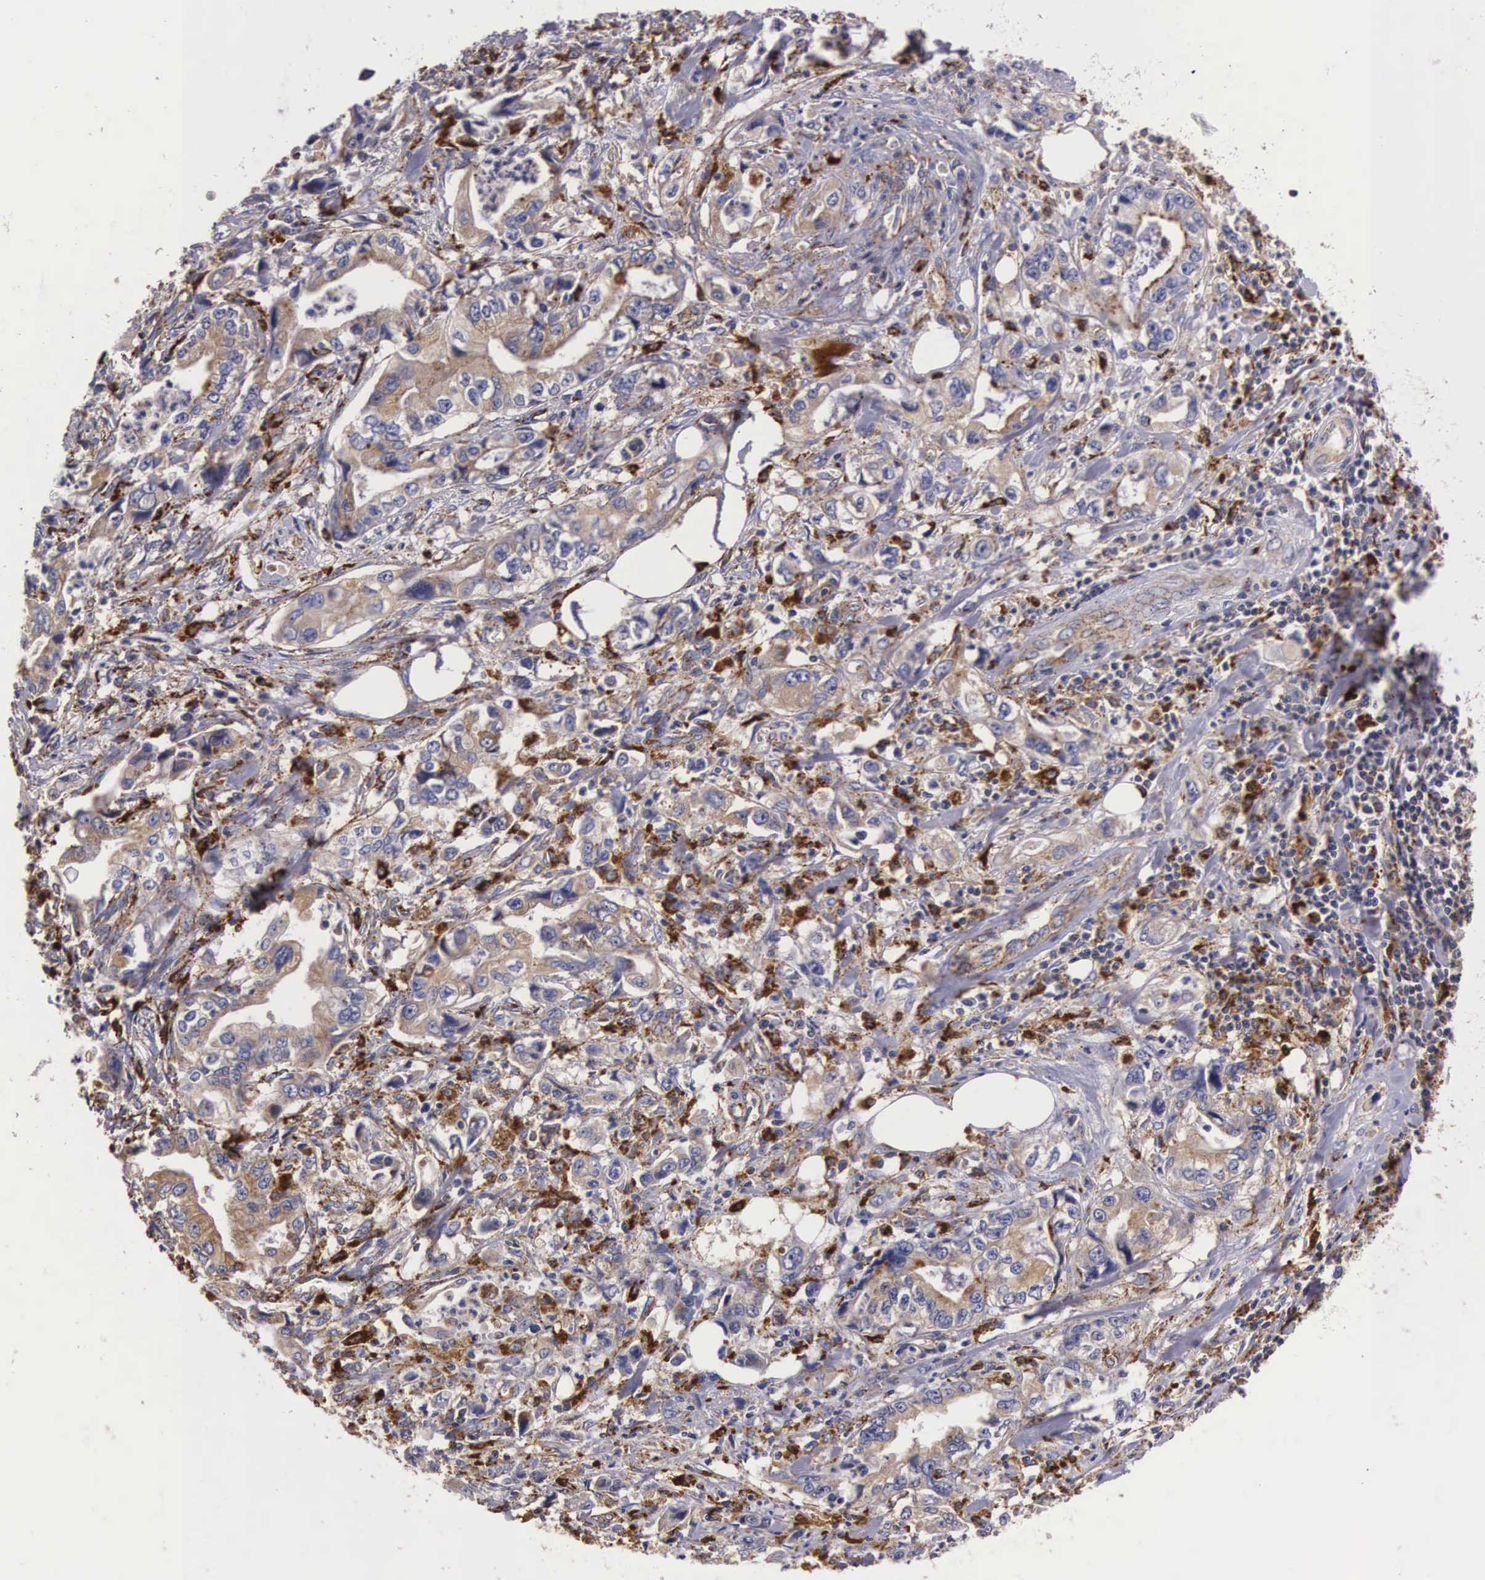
{"staining": {"intensity": "moderate", "quantity": "25%-75%", "location": "cytoplasmic/membranous"}, "tissue": "stomach cancer", "cell_type": "Tumor cells", "image_type": "cancer", "snomed": [{"axis": "morphology", "description": "Adenocarcinoma, NOS"}, {"axis": "topography", "description": "Pancreas"}, {"axis": "topography", "description": "Stomach, upper"}], "caption": "Immunohistochemical staining of human stomach cancer displays medium levels of moderate cytoplasmic/membranous positivity in approximately 25%-75% of tumor cells.", "gene": "NAGA", "patient": {"sex": "male", "age": 77}}